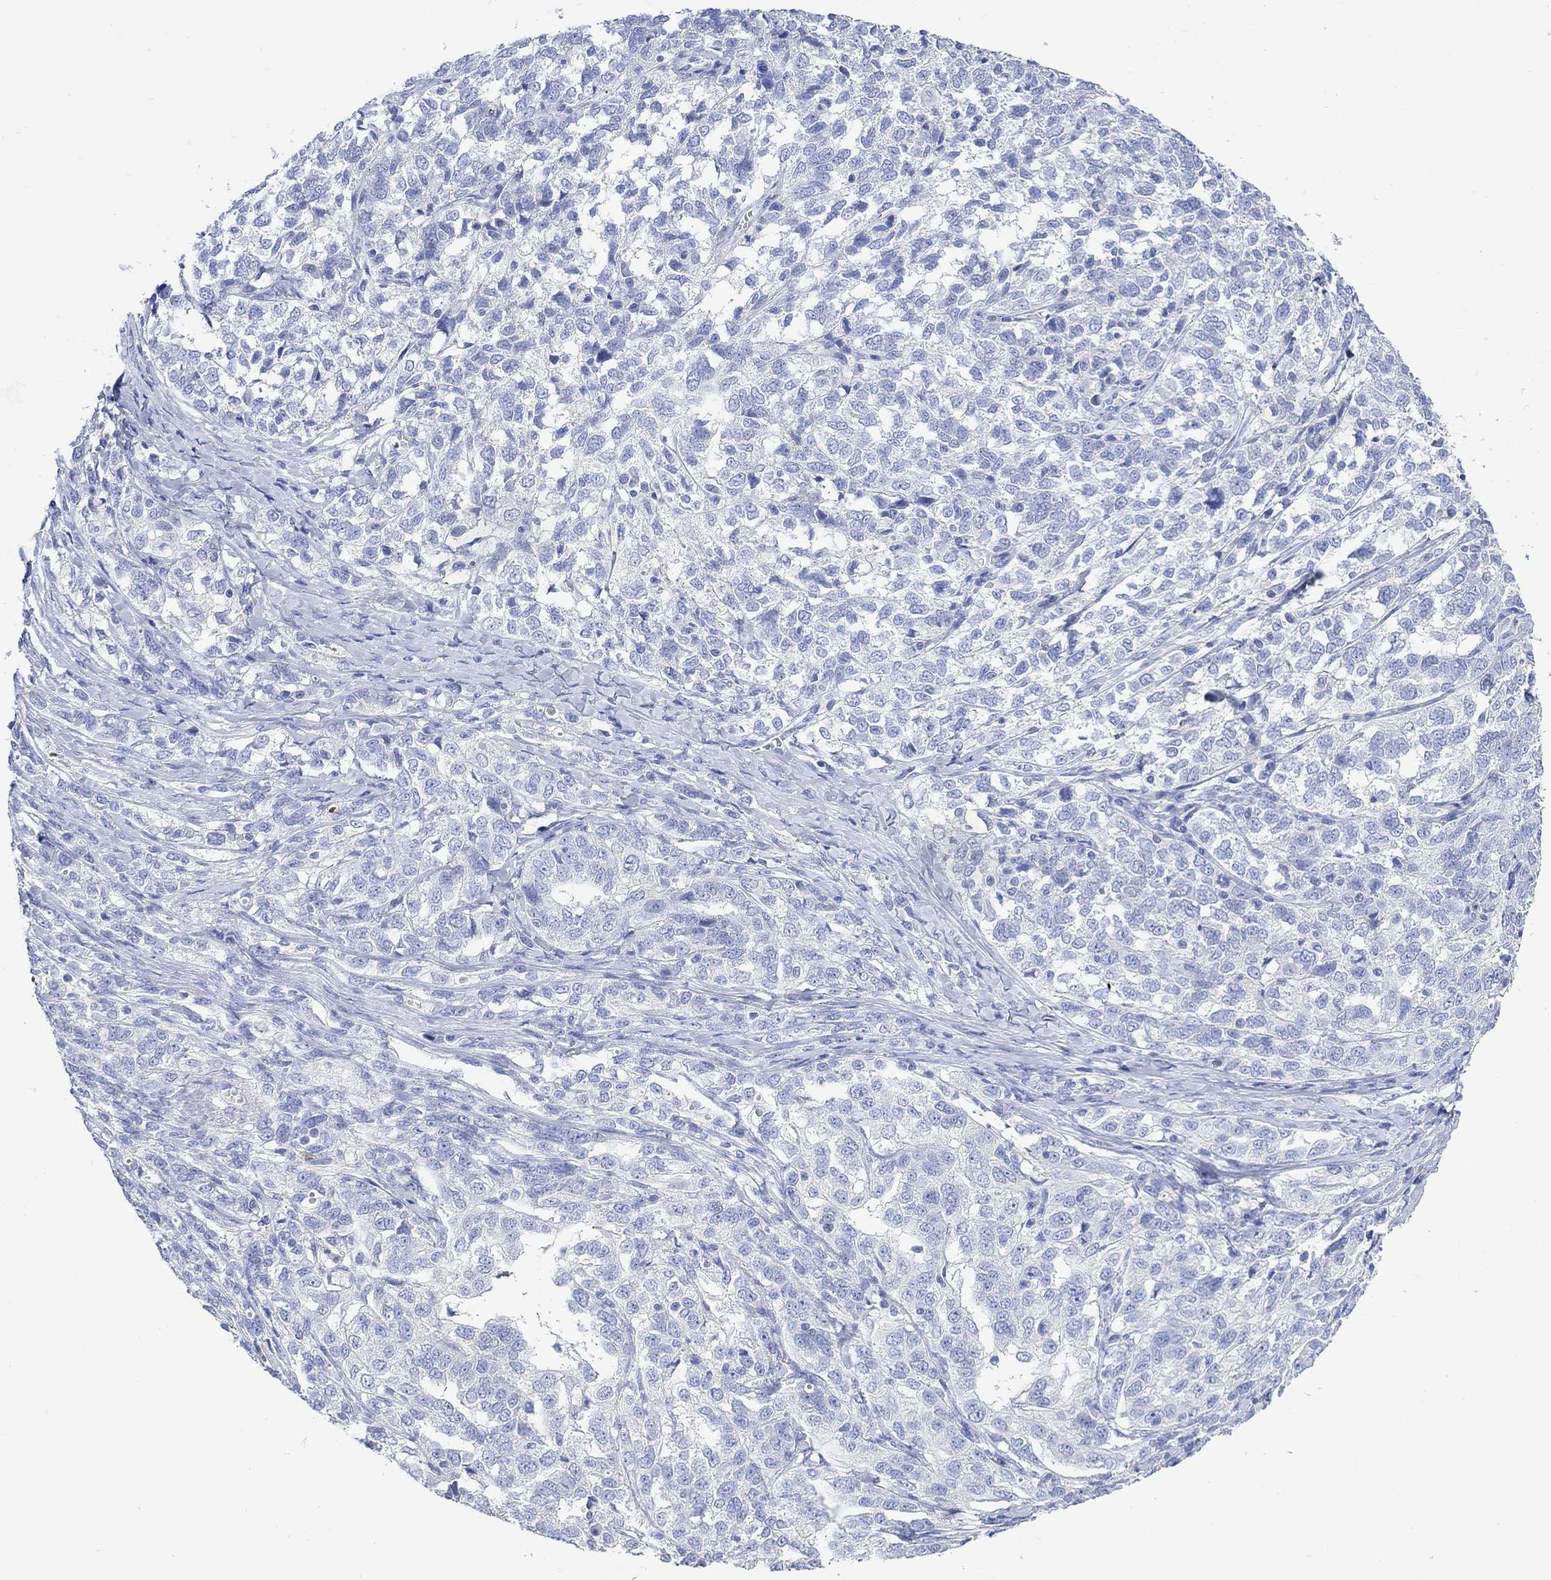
{"staining": {"intensity": "negative", "quantity": "none", "location": "none"}, "tissue": "ovarian cancer", "cell_type": "Tumor cells", "image_type": "cancer", "snomed": [{"axis": "morphology", "description": "Cystadenocarcinoma, serous, NOS"}, {"axis": "topography", "description": "Ovary"}], "caption": "There is no significant positivity in tumor cells of ovarian cancer.", "gene": "PPP1R17", "patient": {"sex": "female", "age": 71}}